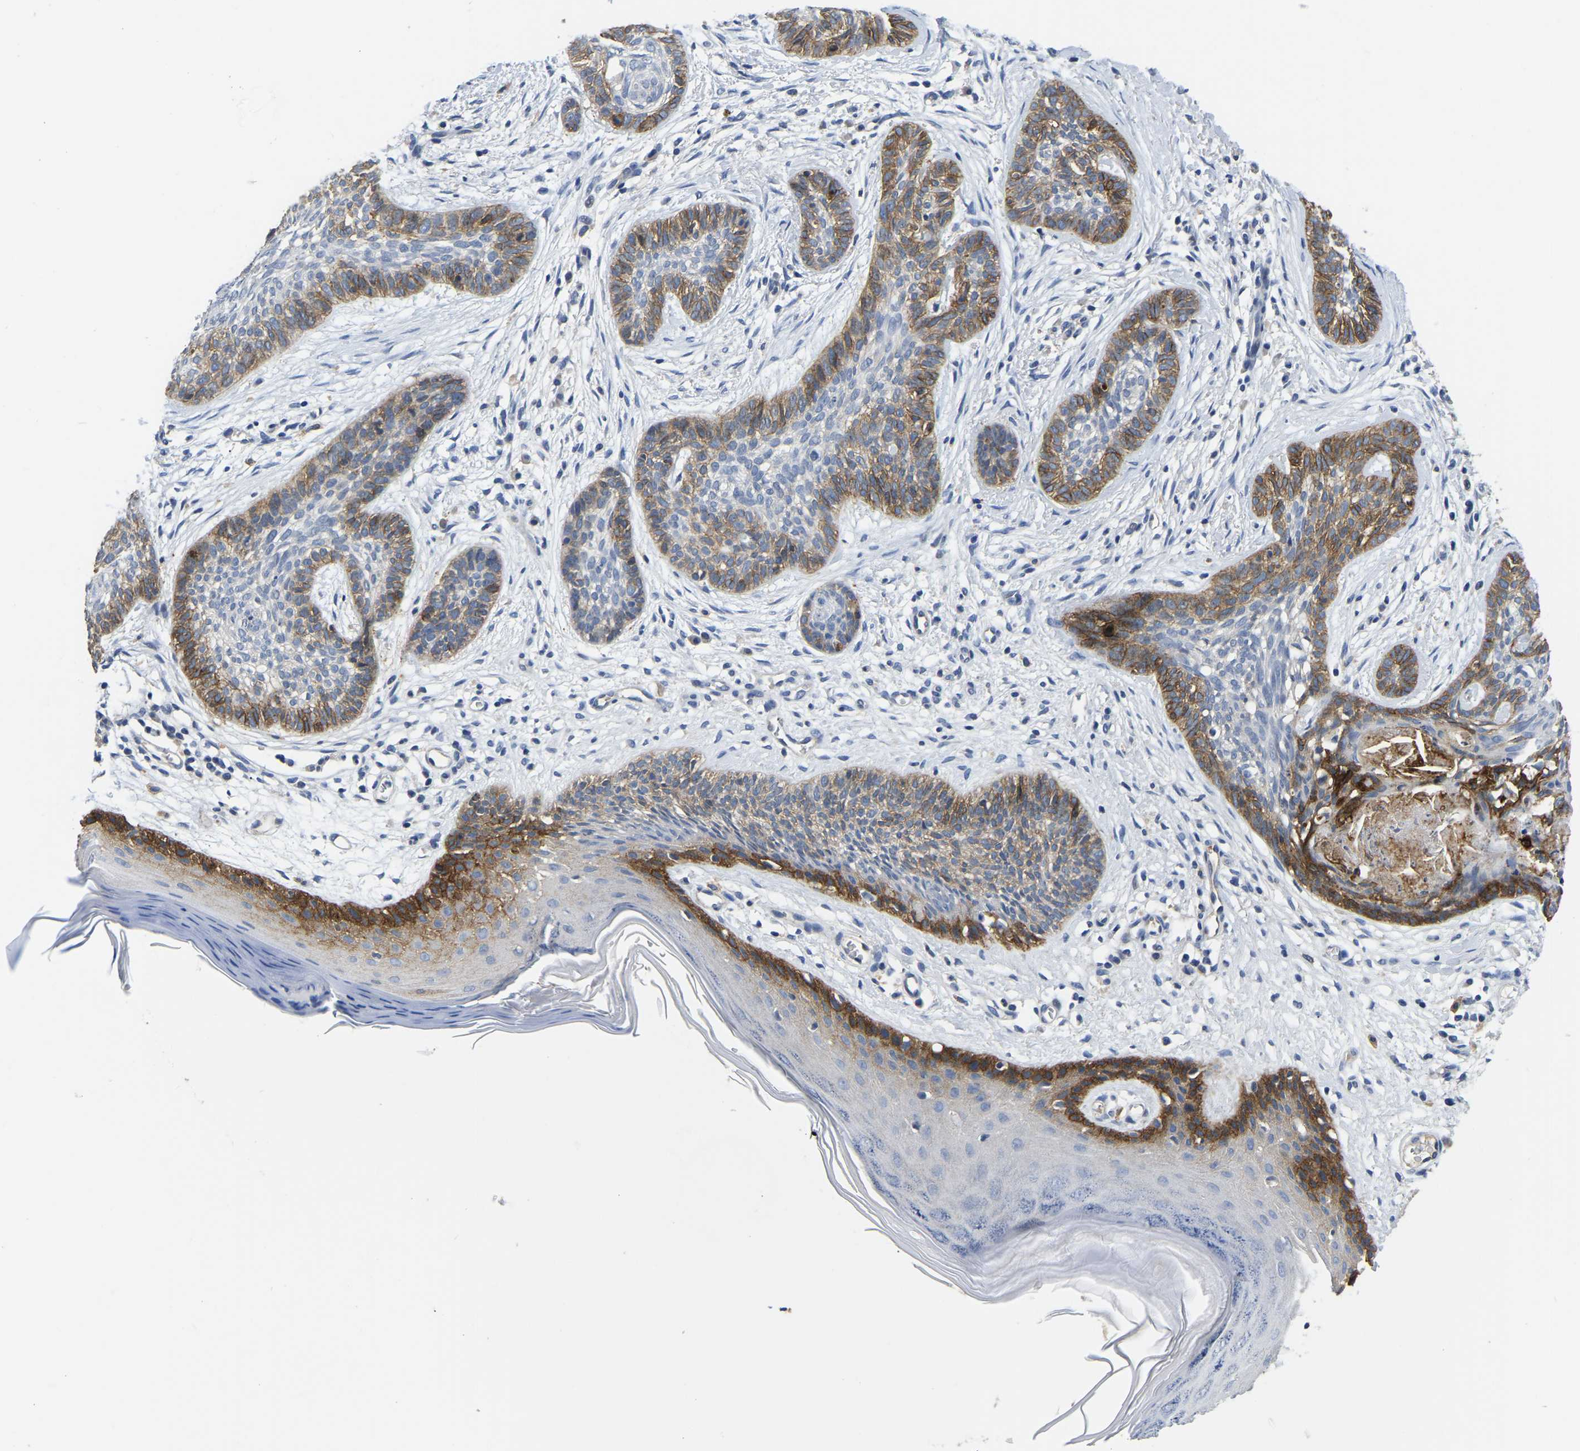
{"staining": {"intensity": "moderate", "quantity": "25%-75%", "location": "cytoplasmic/membranous"}, "tissue": "skin cancer", "cell_type": "Tumor cells", "image_type": "cancer", "snomed": [{"axis": "morphology", "description": "Basal cell carcinoma"}, {"axis": "topography", "description": "Skin"}], "caption": "Skin basal cell carcinoma stained with a protein marker demonstrates moderate staining in tumor cells.", "gene": "ITGA2", "patient": {"sex": "female", "age": 59}}